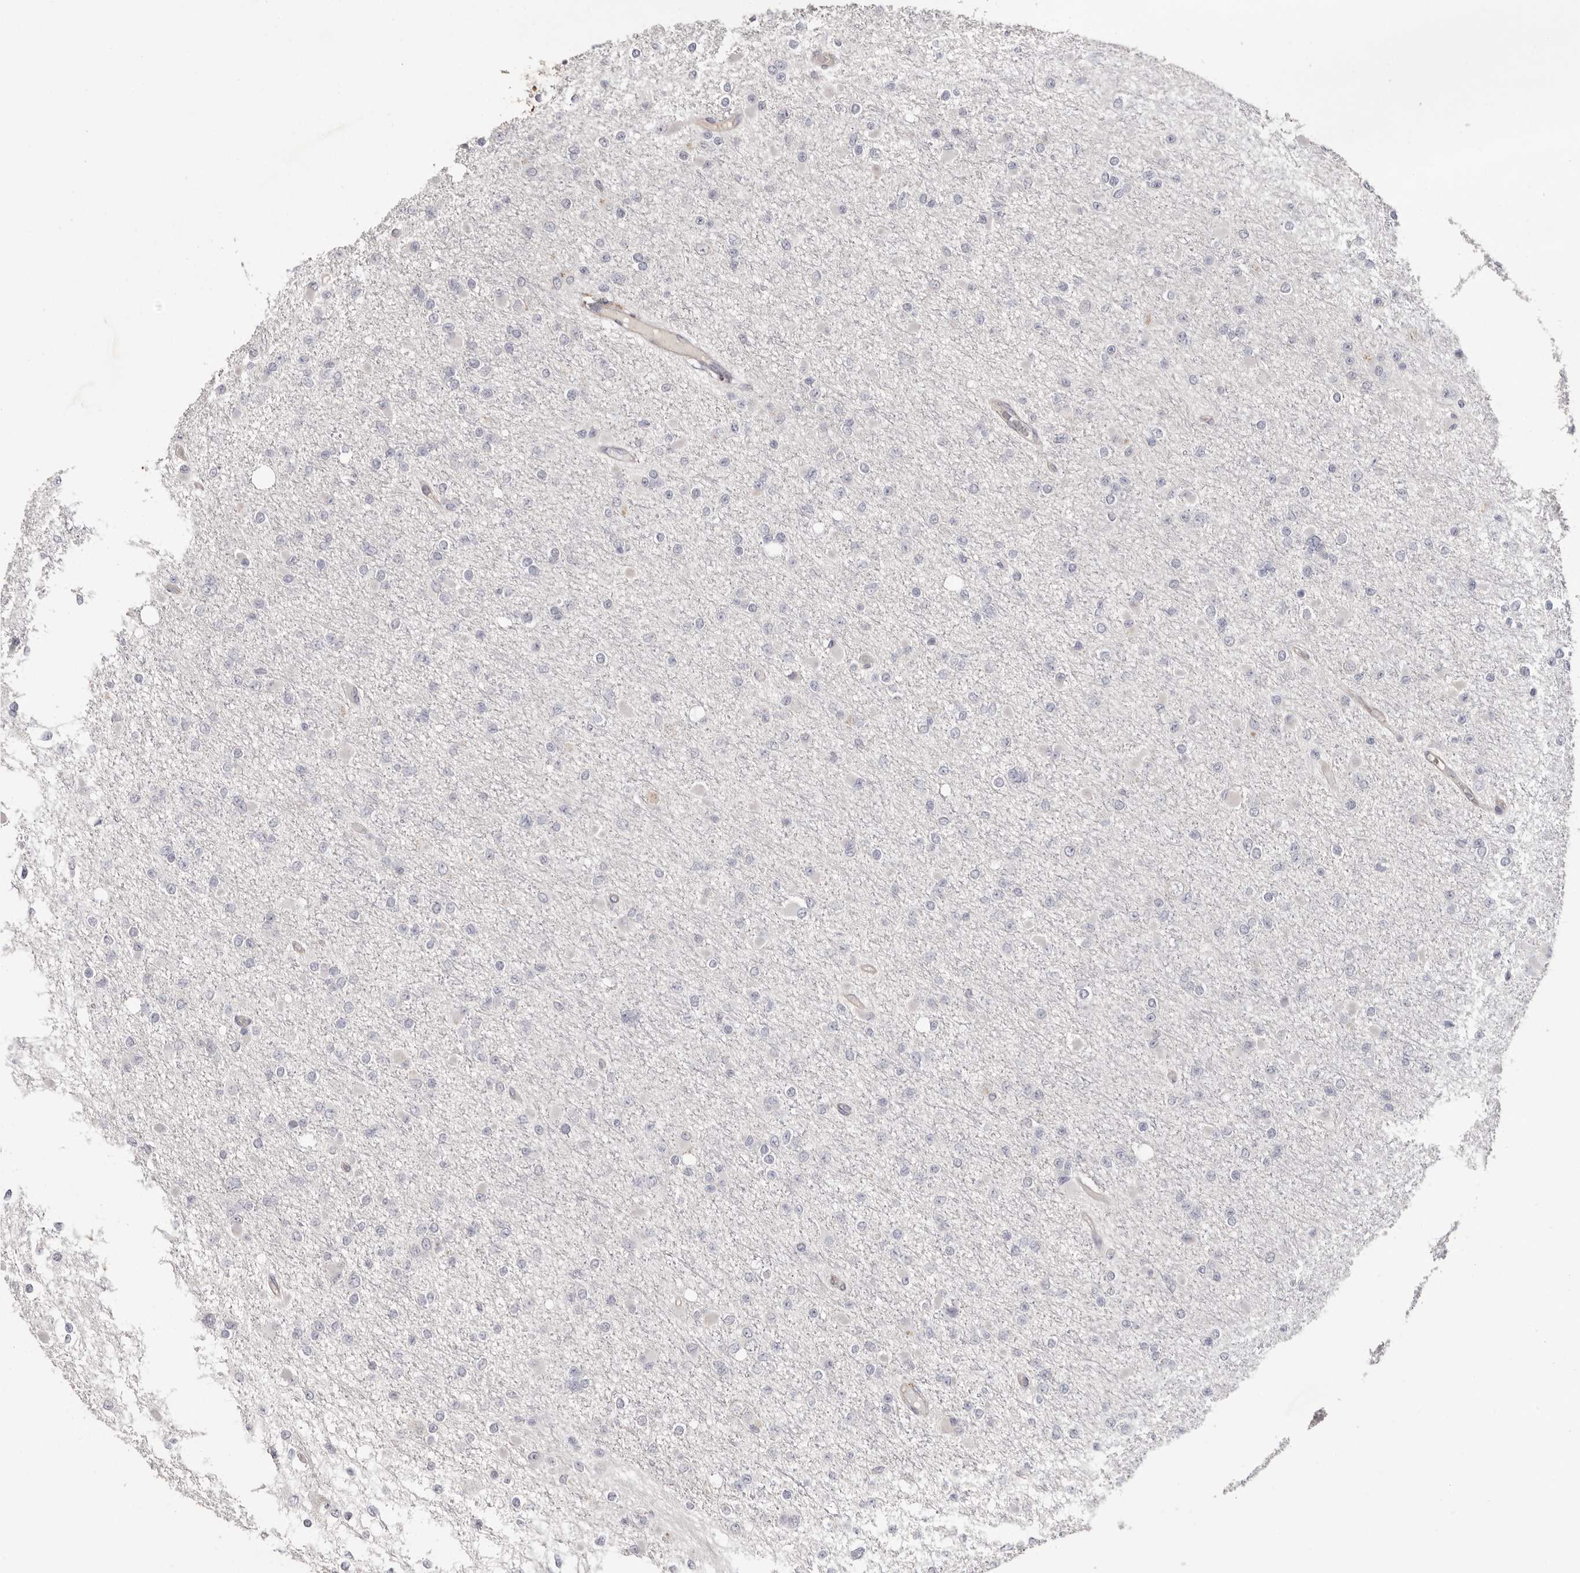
{"staining": {"intensity": "negative", "quantity": "none", "location": "none"}, "tissue": "glioma", "cell_type": "Tumor cells", "image_type": "cancer", "snomed": [{"axis": "morphology", "description": "Glioma, malignant, Low grade"}, {"axis": "topography", "description": "Brain"}], "caption": "Immunohistochemistry photomicrograph of human malignant low-grade glioma stained for a protein (brown), which reveals no staining in tumor cells.", "gene": "MMACHC", "patient": {"sex": "female", "age": 22}}